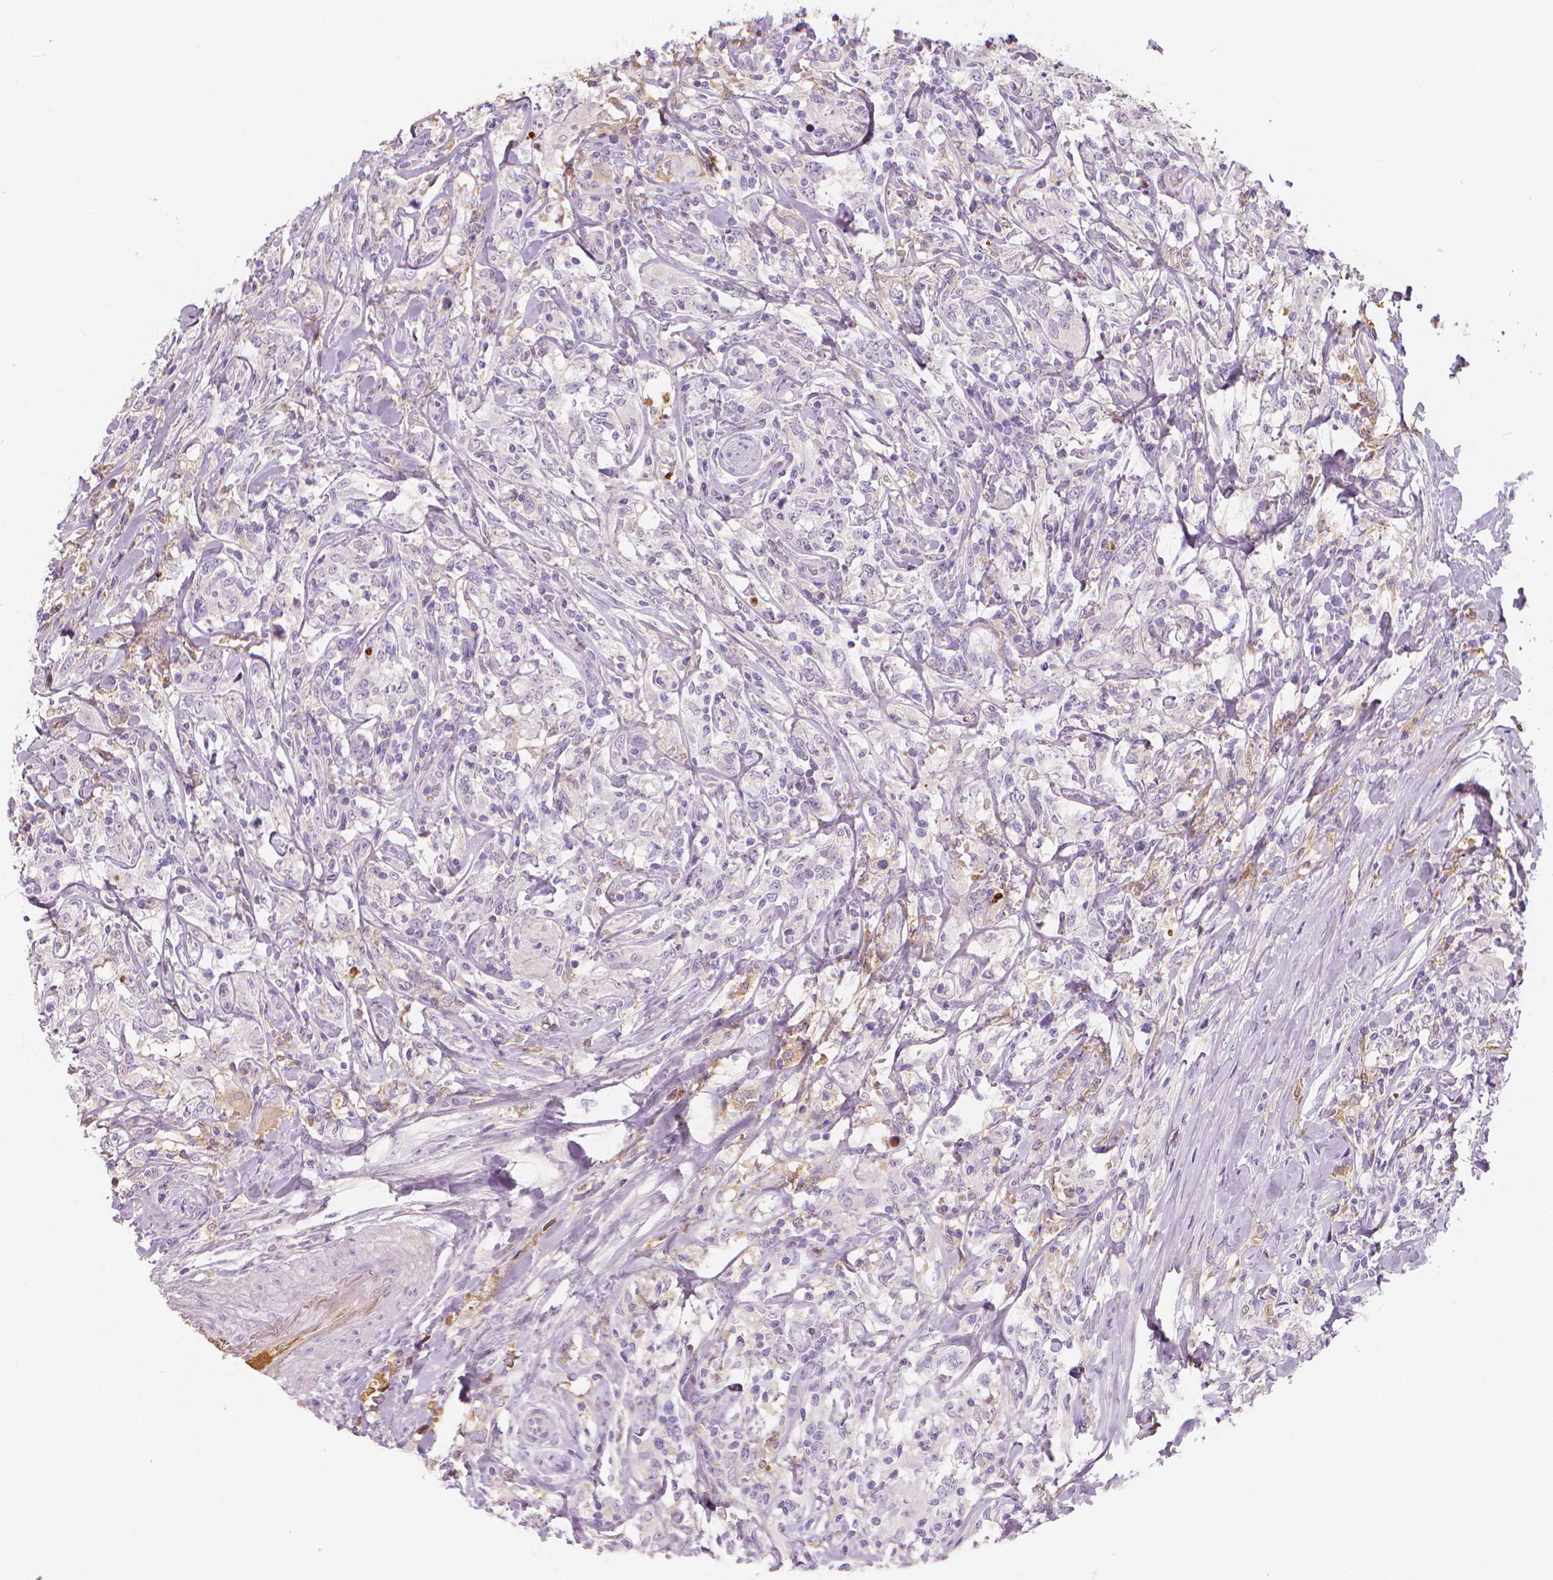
{"staining": {"intensity": "negative", "quantity": "none", "location": "none"}, "tissue": "lymphoma", "cell_type": "Tumor cells", "image_type": "cancer", "snomed": [{"axis": "morphology", "description": "Malignant lymphoma, non-Hodgkin's type, High grade"}, {"axis": "topography", "description": "Lymph node"}], "caption": "High power microscopy photomicrograph of an IHC micrograph of malignant lymphoma, non-Hodgkin's type (high-grade), revealing no significant staining in tumor cells.", "gene": "APOA4", "patient": {"sex": "female", "age": 84}}